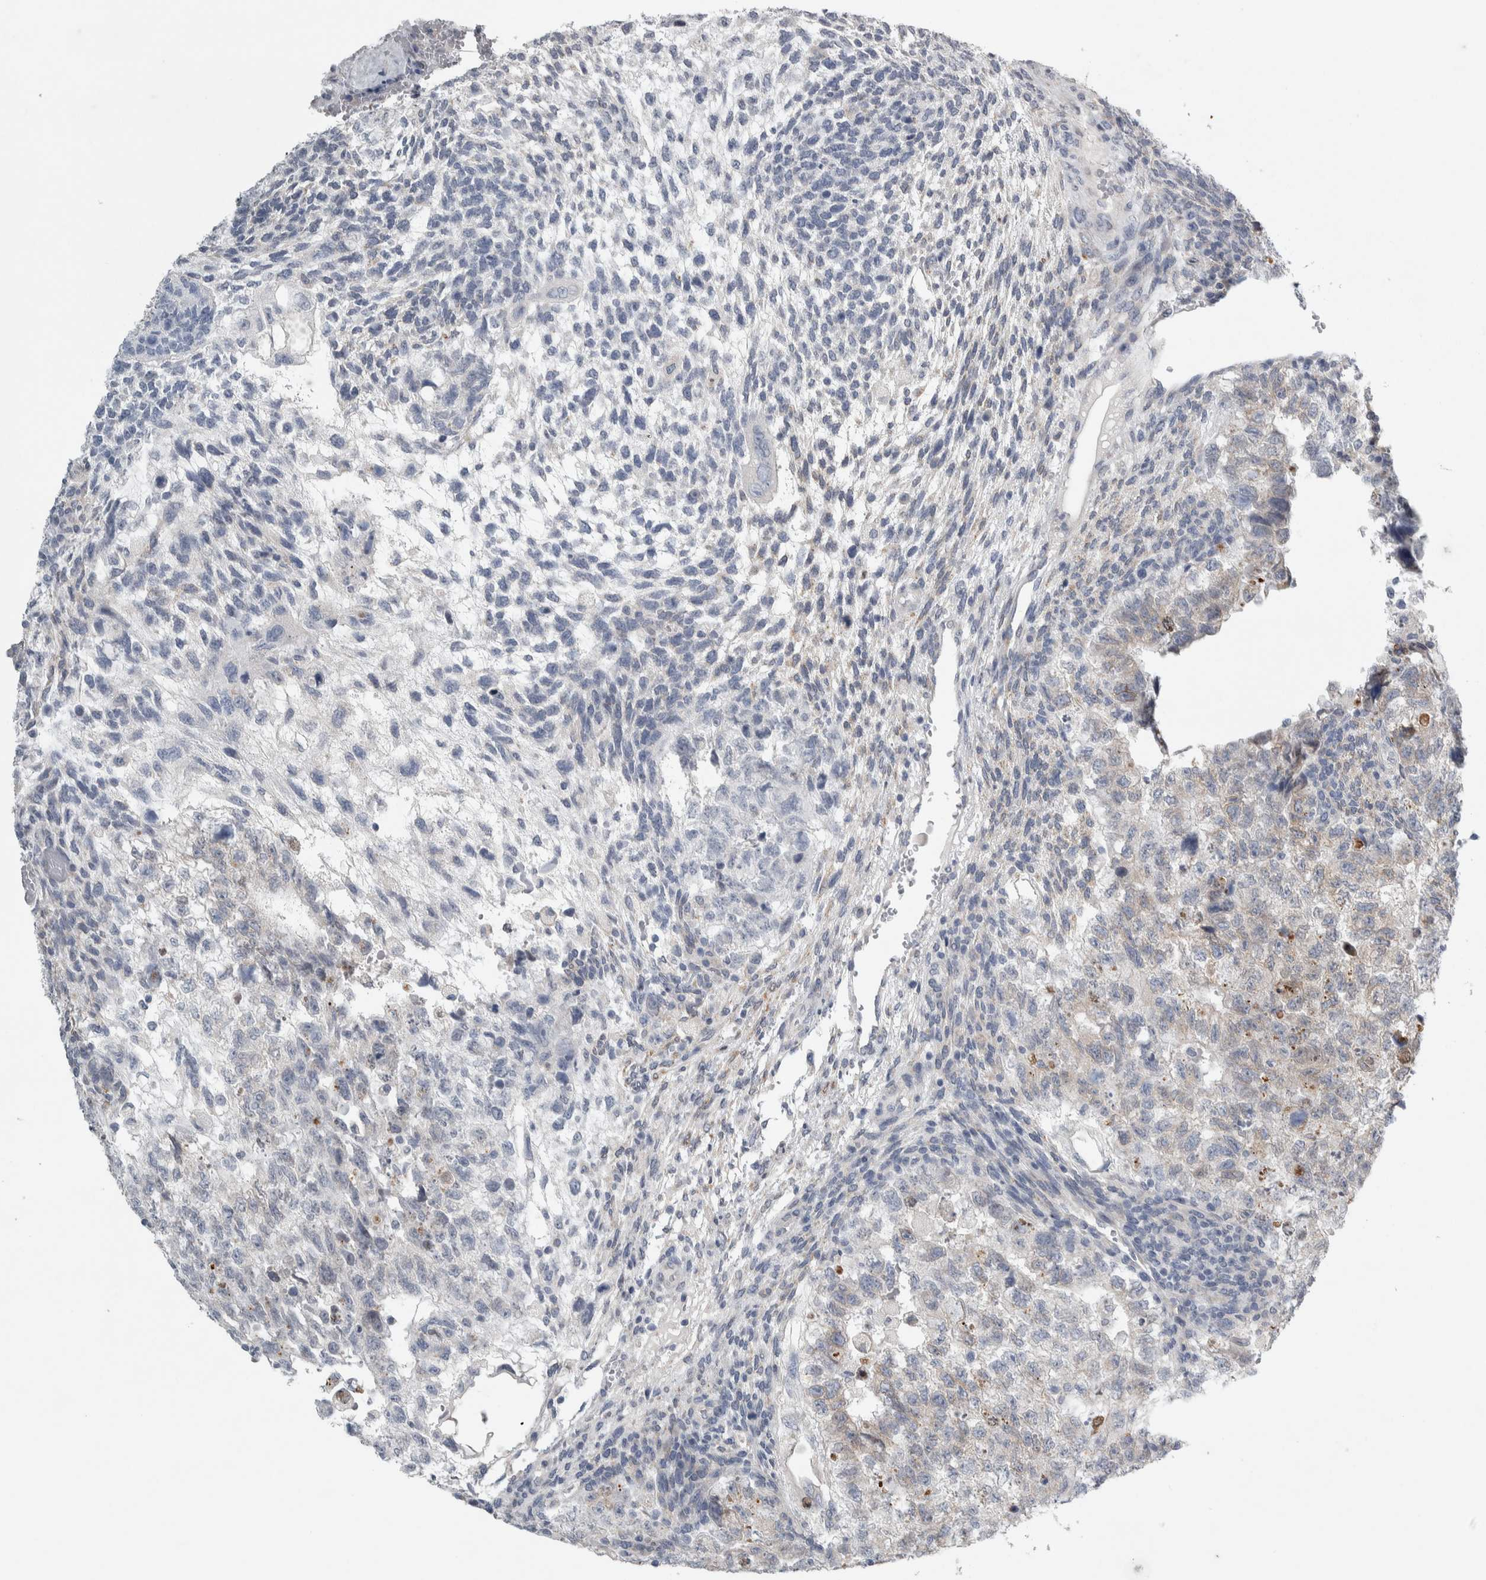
{"staining": {"intensity": "weak", "quantity": "<25%", "location": "cytoplasmic/membranous"}, "tissue": "testis cancer", "cell_type": "Tumor cells", "image_type": "cancer", "snomed": [{"axis": "morphology", "description": "Carcinoma, Embryonal, NOS"}, {"axis": "topography", "description": "Testis"}], "caption": "An immunohistochemistry micrograph of embryonal carcinoma (testis) is shown. There is no staining in tumor cells of embryonal carcinoma (testis).", "gene": "SIGMAR1", "patient": {"sex": "male", "age": 36}}